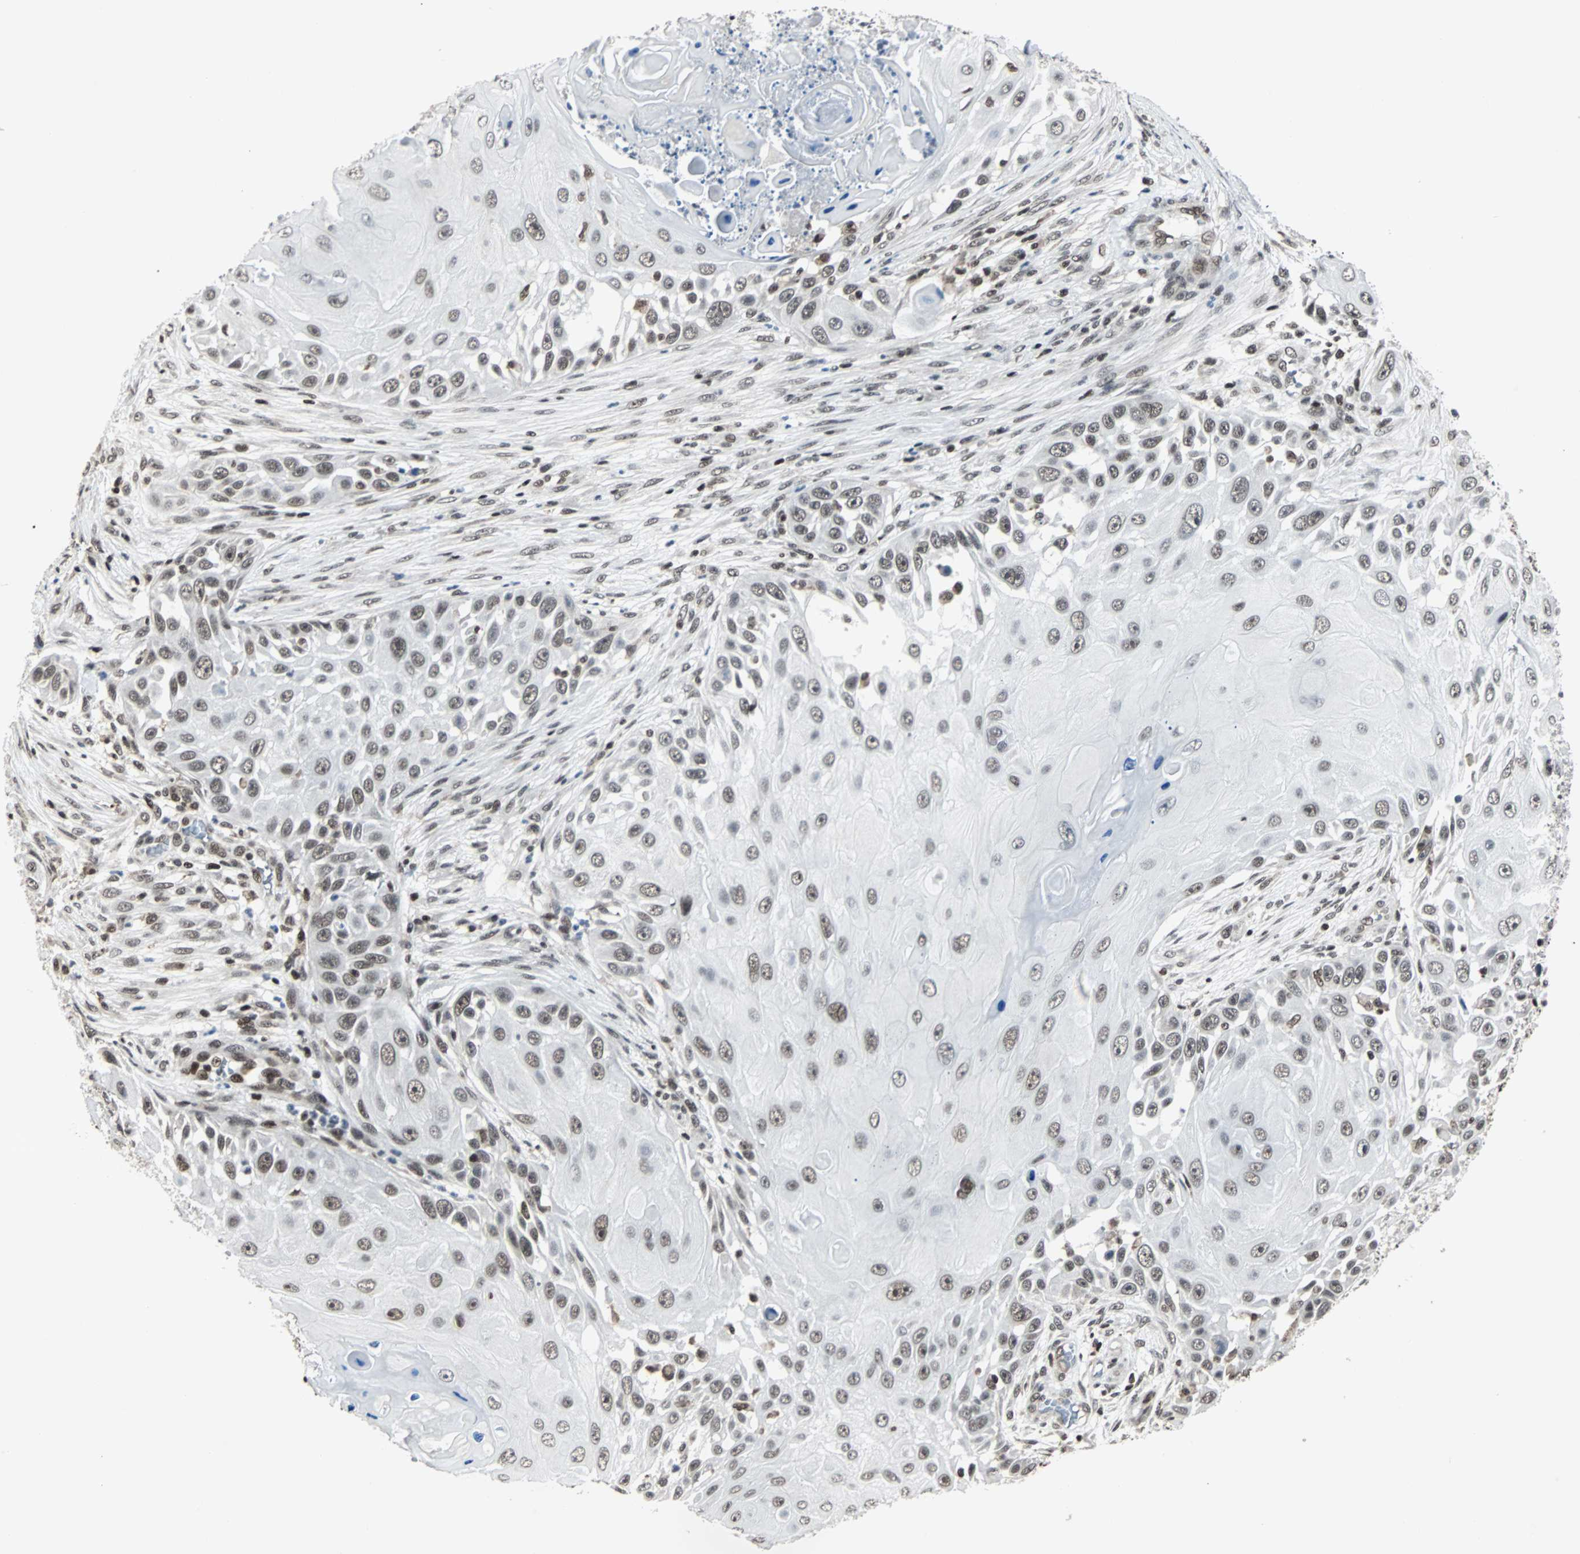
{"staining": {"intensity": "moderate", "quantity": ">75%", "location": "nuclear"}, "tissue": "skin cancer", "cell_type": "Tumor cells", "image_type": "cancer", "snomed": [{"axis": "morphology", "description": "Squamous cell carcinoma, NOS"}, {"axis": "topography", "description": "Skin"}], "caption": "Skin cancer was stained to show a protein in brown. There is medium levels of moderate nuclear staining in about >75% of tumor cells.", "gene": "TERF2IP", "patient": {"sex": "female", "age": 44}}